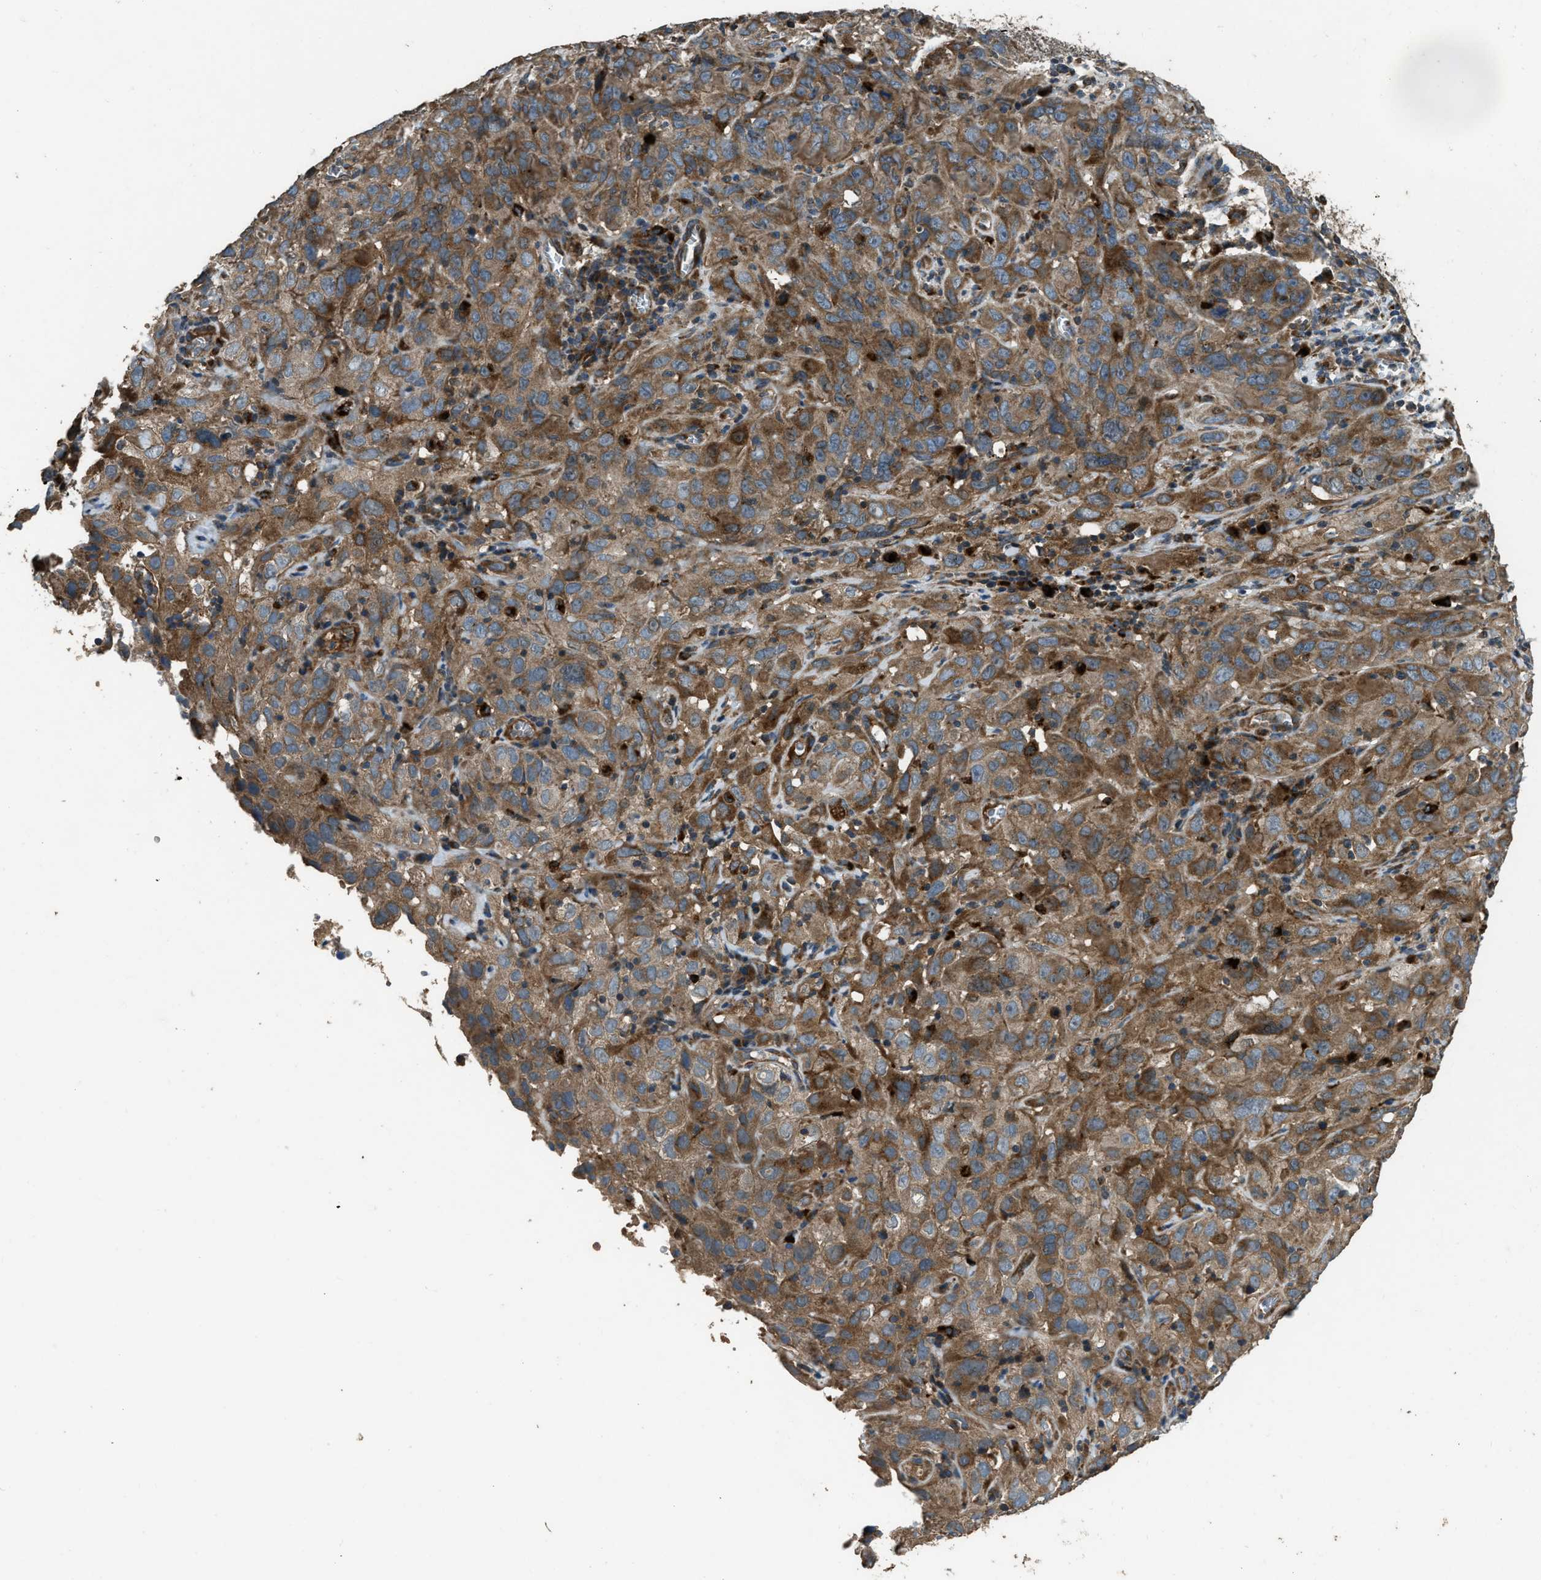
{"staining": {"intensity": "moderate", "quantity": ">75%", "location": "cytoplasmic/membranous"}, "tissue": "cervical cancer", "cell_type": "Tumor cells", "image_type": "cancer", "snomed": [{"axis": "morphology", "description": "Squamous cell carcinoma, NOS"}, {"axis": "topography", "description": "Cervix"}], "caption": "Human squamous cell carcinoma (cervical) stained with a protein marker demonstrates moderate staining in tumor cells.", "gene": "GGH", "patient": {"sex": "female", "age": 32}}